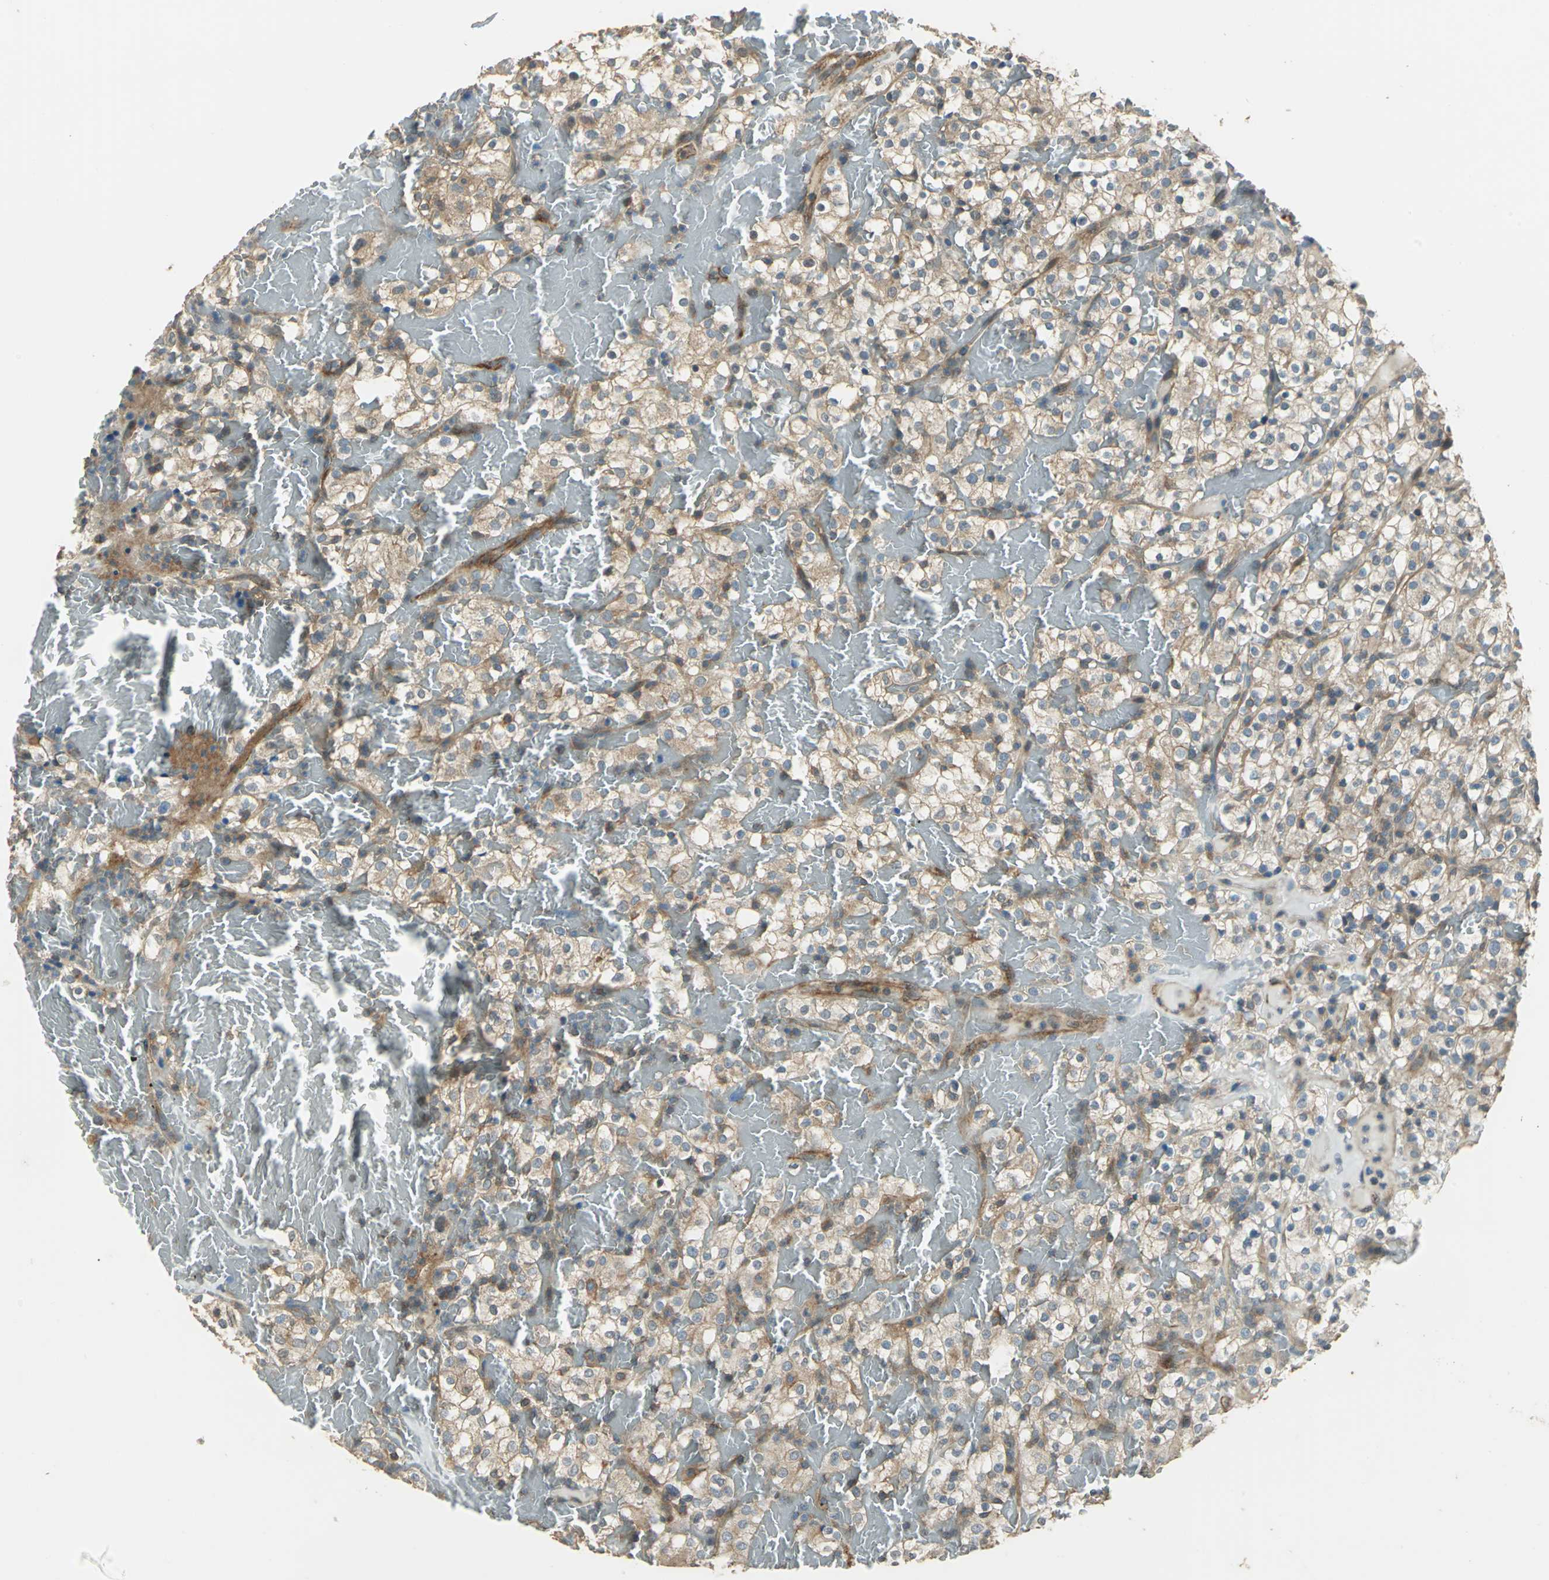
{"staining": {"intensity": "moderate", "quantity": ">75%", "location": "cytoplasmic/membranous"}, "tissue": "renal cancer", "cell_type": "Tumor cells", "image_type": "cancer", "snomed": [{"axis": "morphology", "description": "Normal tissue, NOS"}, {"axis": "morphology", "description": "Adenocarcinoma, NOS"}, {"axis": "topography", "description": "Kidney"}], "caption": "Protein staining shows moderate cytoplasmic/membranous positivity in about >75% of tumor cells in renal cancer.", "gene": "RAPGEF1", "patient": {"sex": "female", "age": 72}}